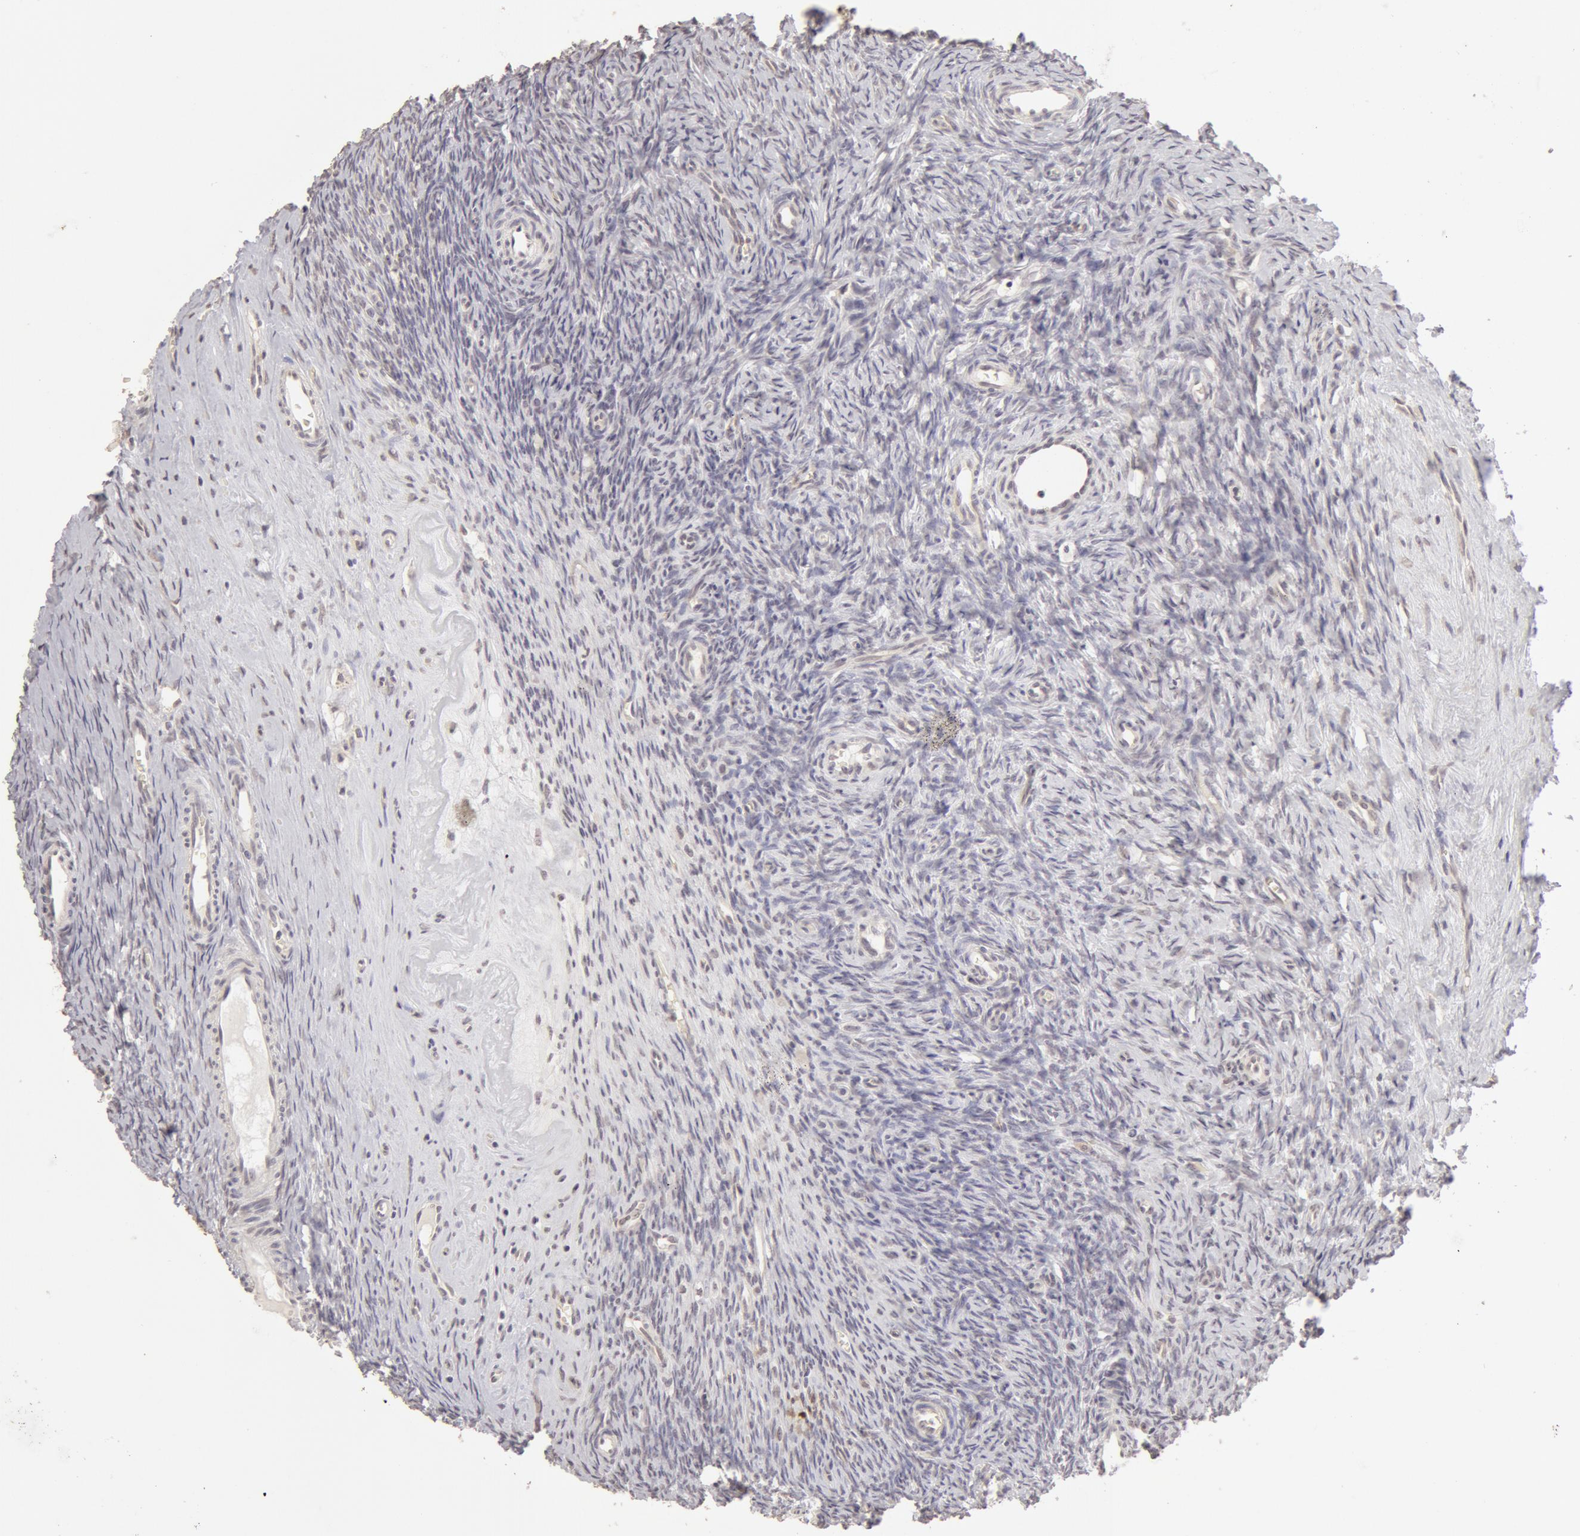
{"staining": {"intensity": "negative", "quantity": "none", "location": "none"}, "tissue": "ovary", "cell_type": "Follicle cells", "image_type": "normal", "snomed": [{"axis": "morphology", "description": "Normal tissue, NOS"}, {"axis": "topography", "description": "Ovary"}], "caption": "IHC photomicrograph of unremarkable ovary: ovary stained with DAB shows no significant protein positivity in follicle cells. The staining was performed using DAB (3,3'-diaminobenzidine) to visualize the protein expression in brown, while the nuclei were stained in blue with hematoxylin (Magnification: 20x).", "gene": "ADAM10", "patient": {"sex": "female", "age": 32}}